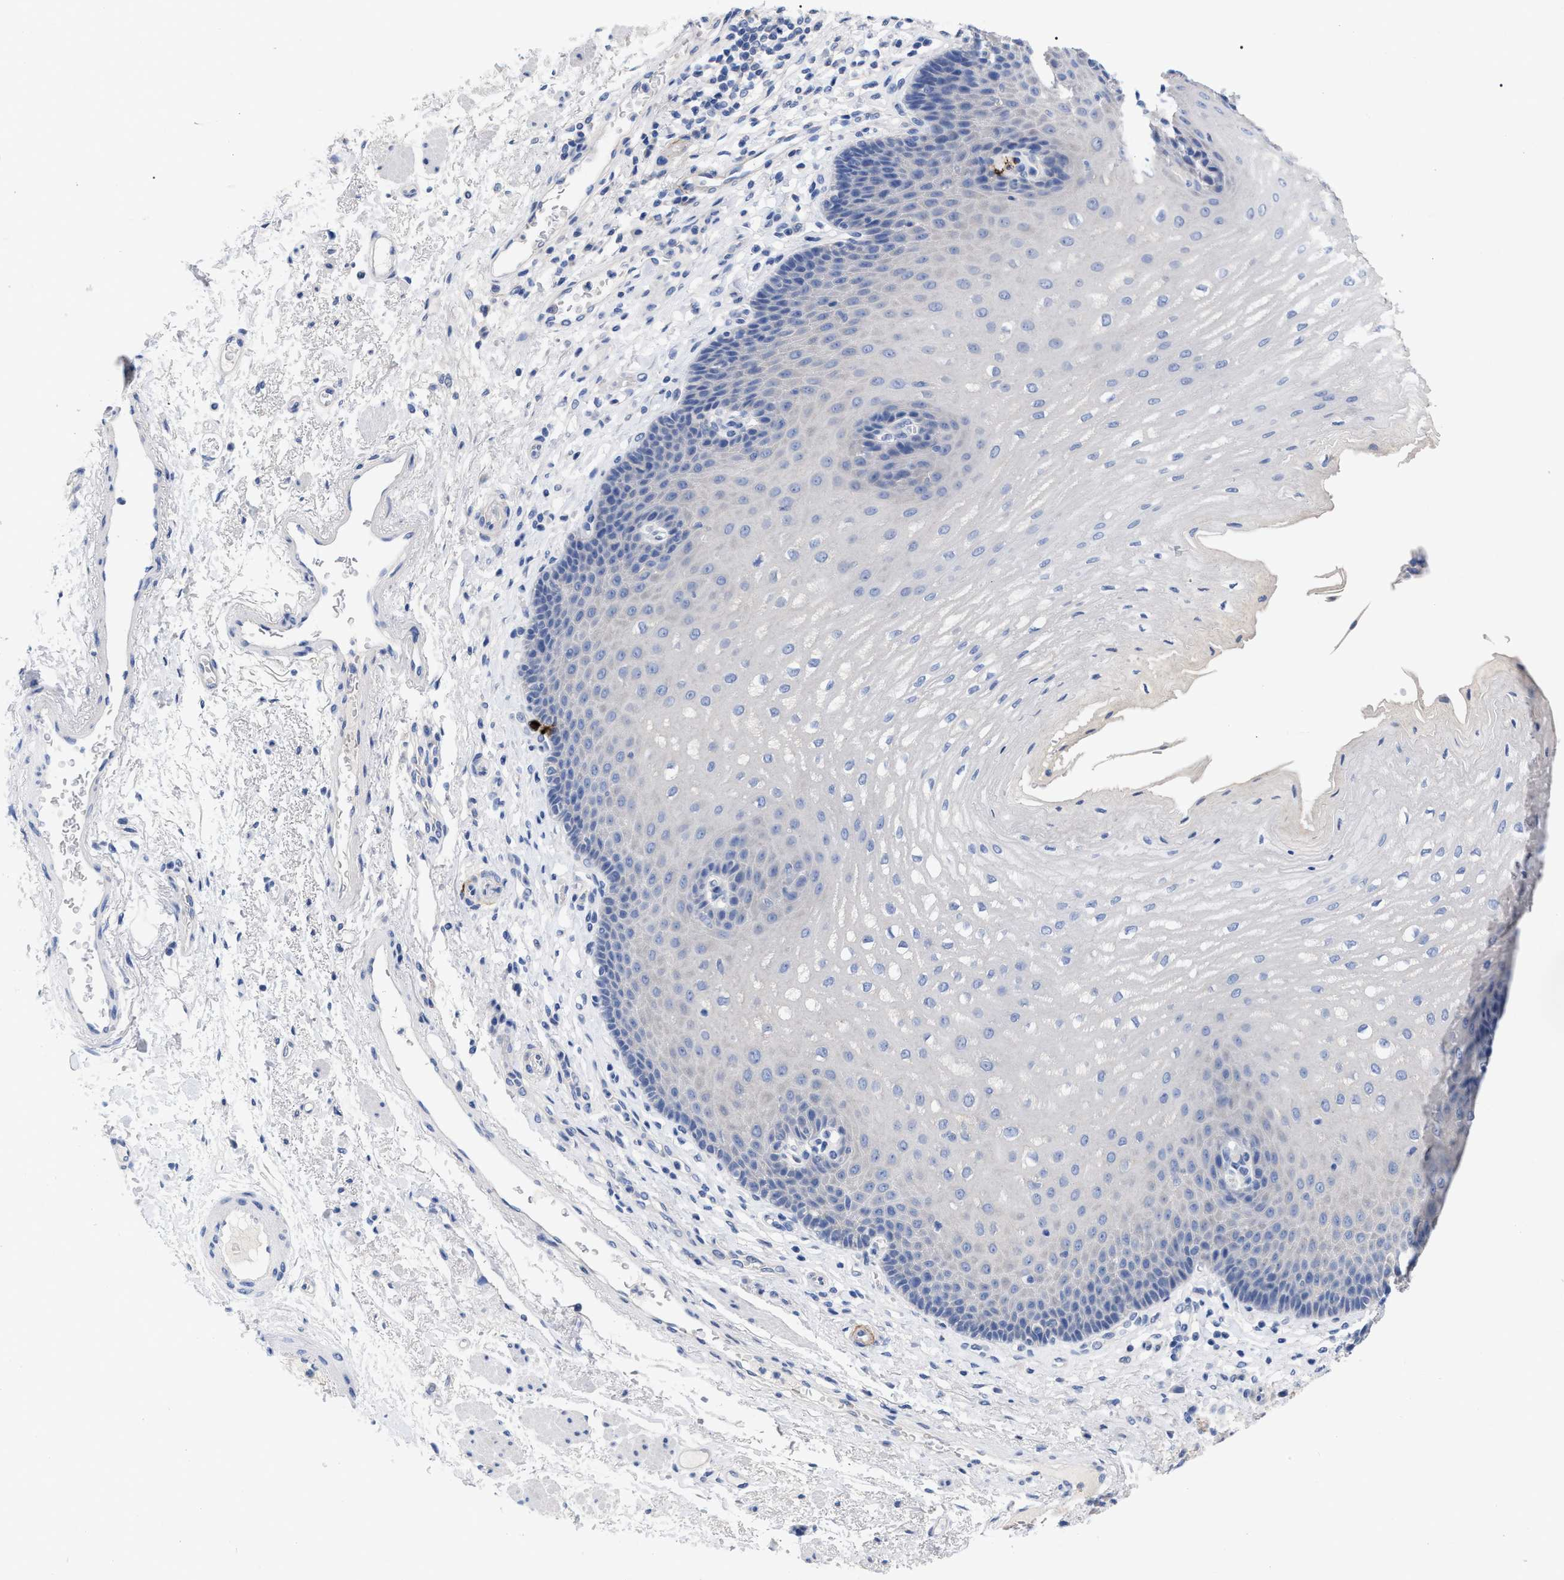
{"staining": {"intensity": "negative", "quantity": "none", "location": "none"}, "tissue": "esophagus", "cell_type": "Squamous epithelial cells", "image_type": "normal", "snomed": [{"axis": "morphology", "description": "Normal tissue, NOS"}, {"axis": "topography", "description": "Esophagus"}], "caption": "The immunohistochemistry (IHC) histopathology image has no significant expression in squamous epithelial cells of esophagus. The staining is performed using DAB (3,3'-diaminobenzidine) brown chromogen with nuclei counter-stained in using hematoxylin.", "gene": "HAPLN1", "patient": {"sex": "male", "age": 54}}